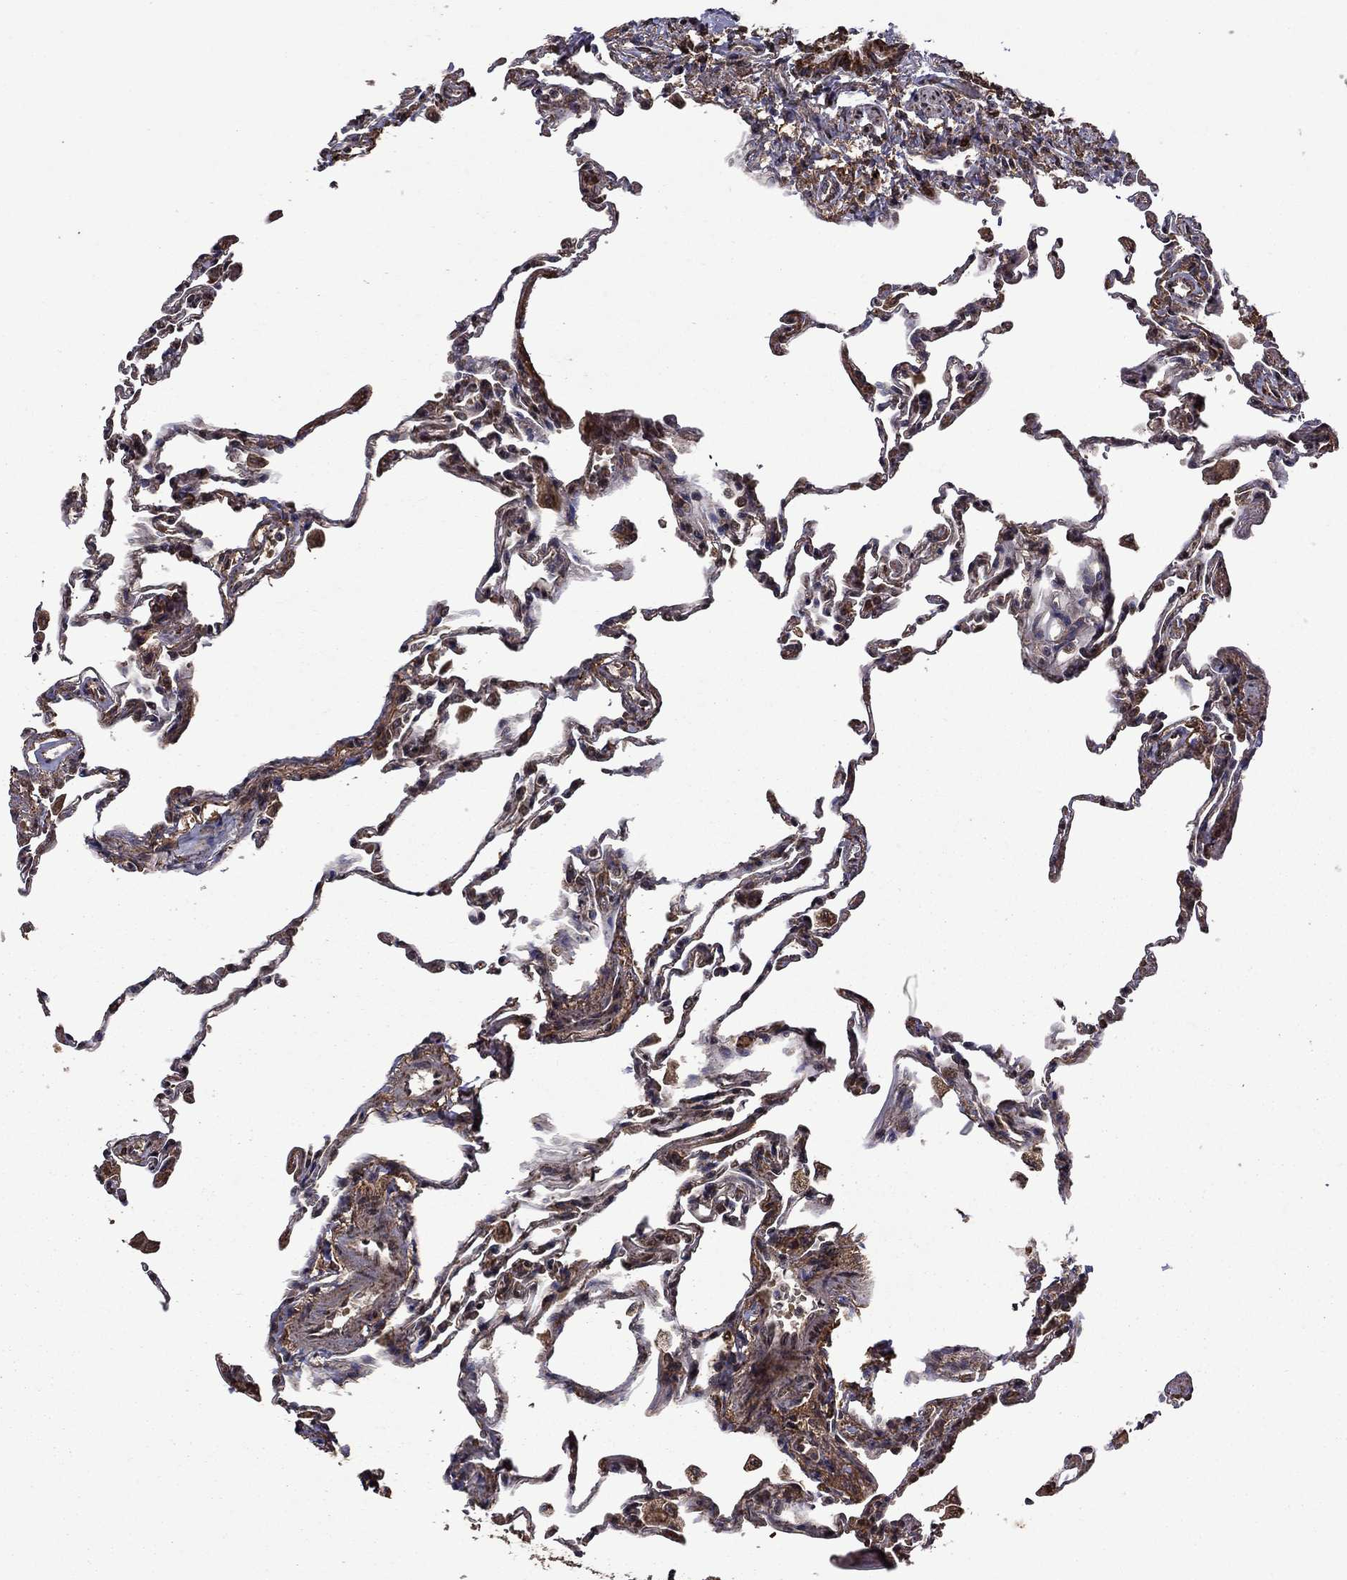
{"staining": {"intensity": "moderate", "quantity": ">75%", "location": "cytoplasmic/membranous"}, "tissue": "lung", "cell_type": "Alveolar cells", "image_type": "normal", "snomed": [{"axis": "morphology", "description": "Normal tissue, NOS"}, {"axis": "topography", "description": "Lung"}], "caption": "Immunohistochemical staining of benign human lung displays moderate cytoplasmic/membranous protein expression in about >75% of alveolar cells.", "gene": "ITM2B", "patient": {"sex": "female", "age": 57}}